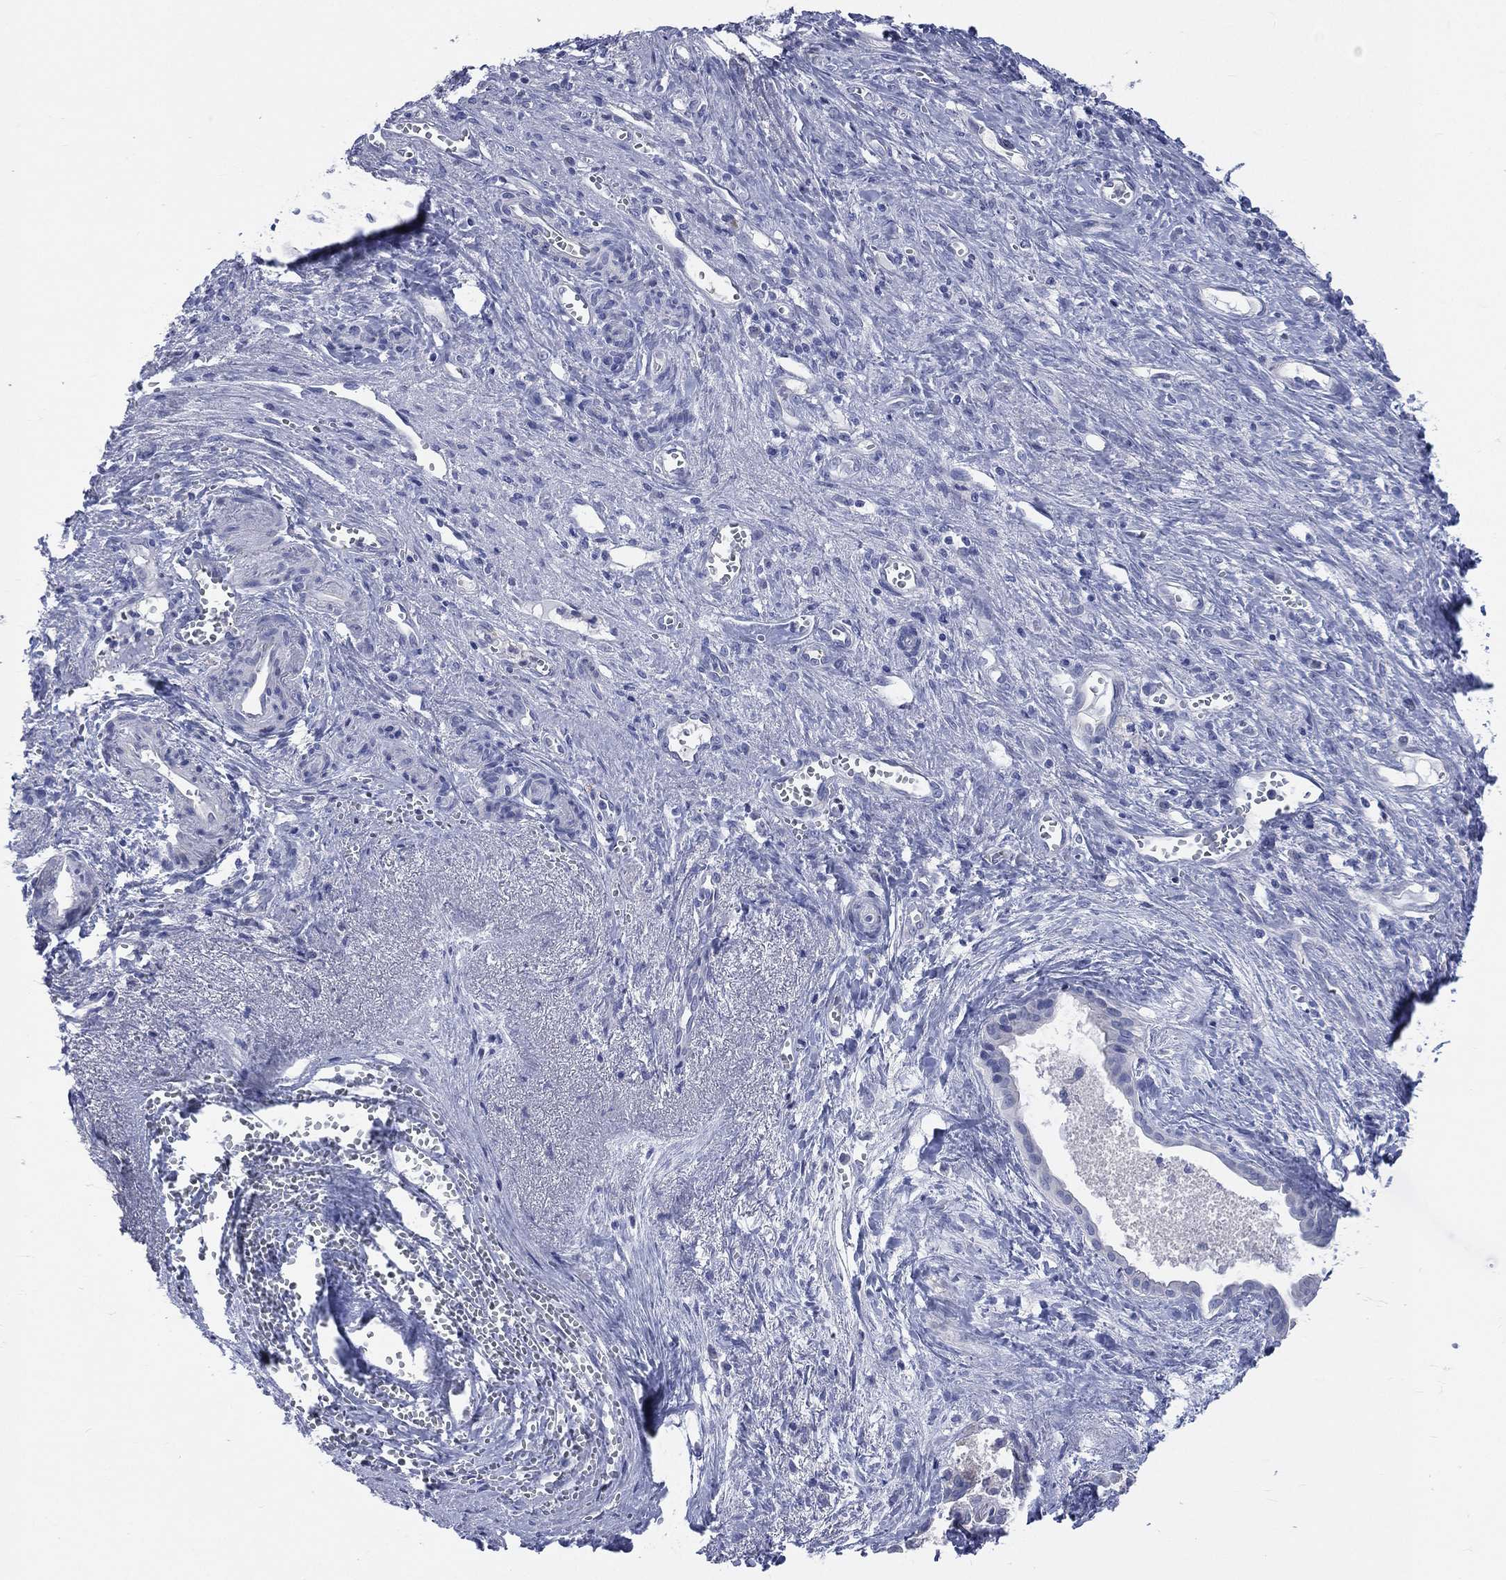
{"staining": {"intensity": "negative", "quantity": "none", "location": "none"}, "tissue": "liver cancer", "cell_type": "Tumor cells", "image_type": "cancer", "snomed": [{"axis": "morphology", "description": "Cholangiocarcinoma"}, {"axis": "topography", "description": "Liver"}], "caption": "IHC micrograph of neoplastic tissue: human cholangiocarcinoma (liver) stained with DAB exhibits no significant protein positivity in tumor cells. Nuclei are stained in blue.", "gene": "AKAP3", "patient": {"sex": "female", "age": 65}}